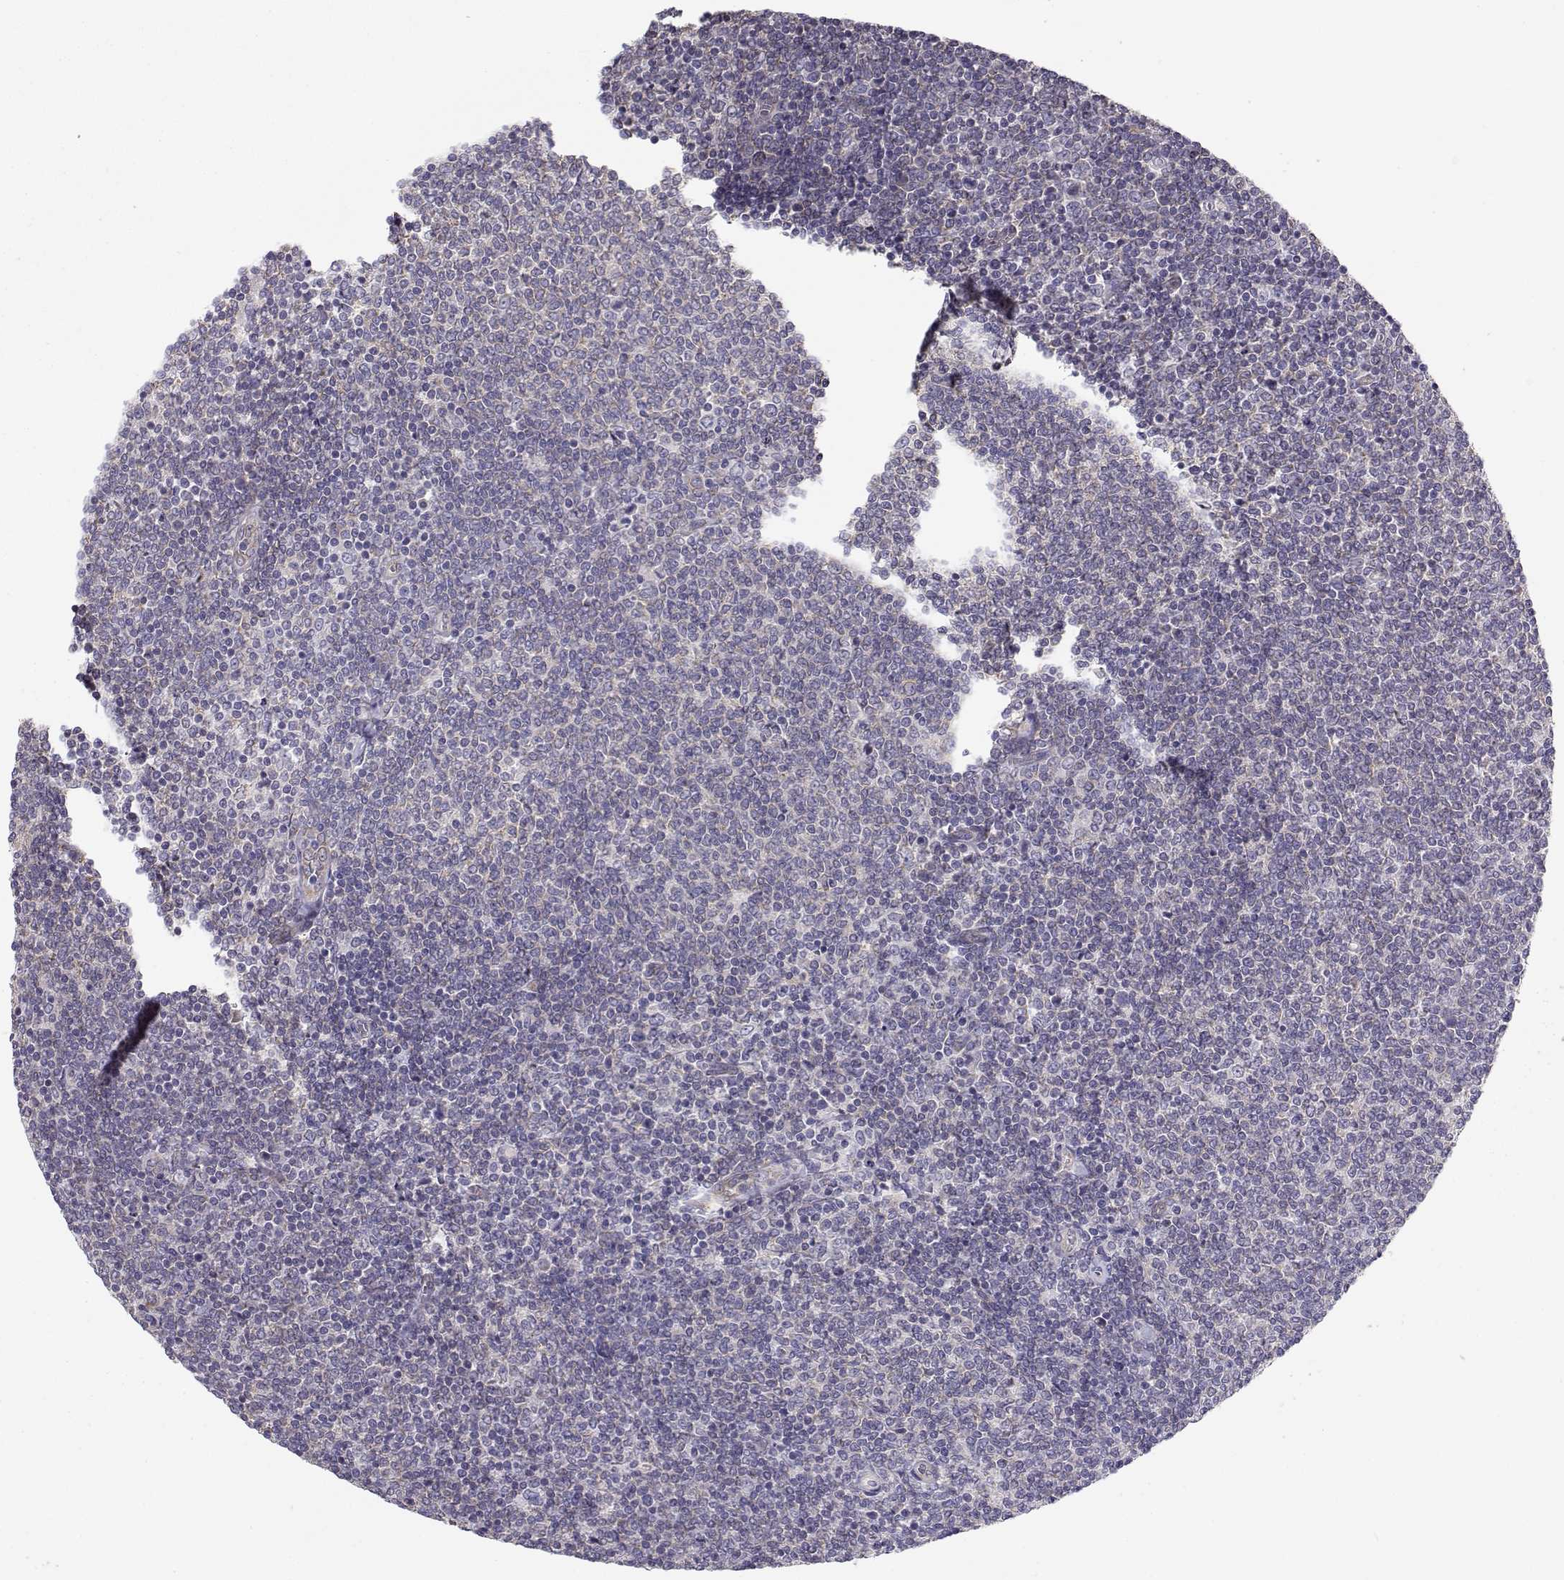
{"staining": {"intensity": "negative", "quantity": "none", "location": "none"}, "tissue": "lymphoma", "cell_type": "Tumor cells", "image_type": "cancer", "snomed": [{"axis": "morphology", "description": "Malignant lymphoma, non-Hodgkin's type, Low grade"}, {"axis": "topography", "description": "Lymph node"}], "caption": "High magnification brightfield microscopy of malignant lymphoma, non-Hodgkin's type (low-grade) stained with DAB (brown) and counterstained with hematoxylin (blue): tumor cells show no significant positivity. Brightfield microscopy of immunohistochemistry stained with DAB (3,3'-diaminobenzidine) (brown) and hematoxylin (blue), captured at high magnification.", "gene": "BEND6", "patient": {"sex": "male", "age": 52}}